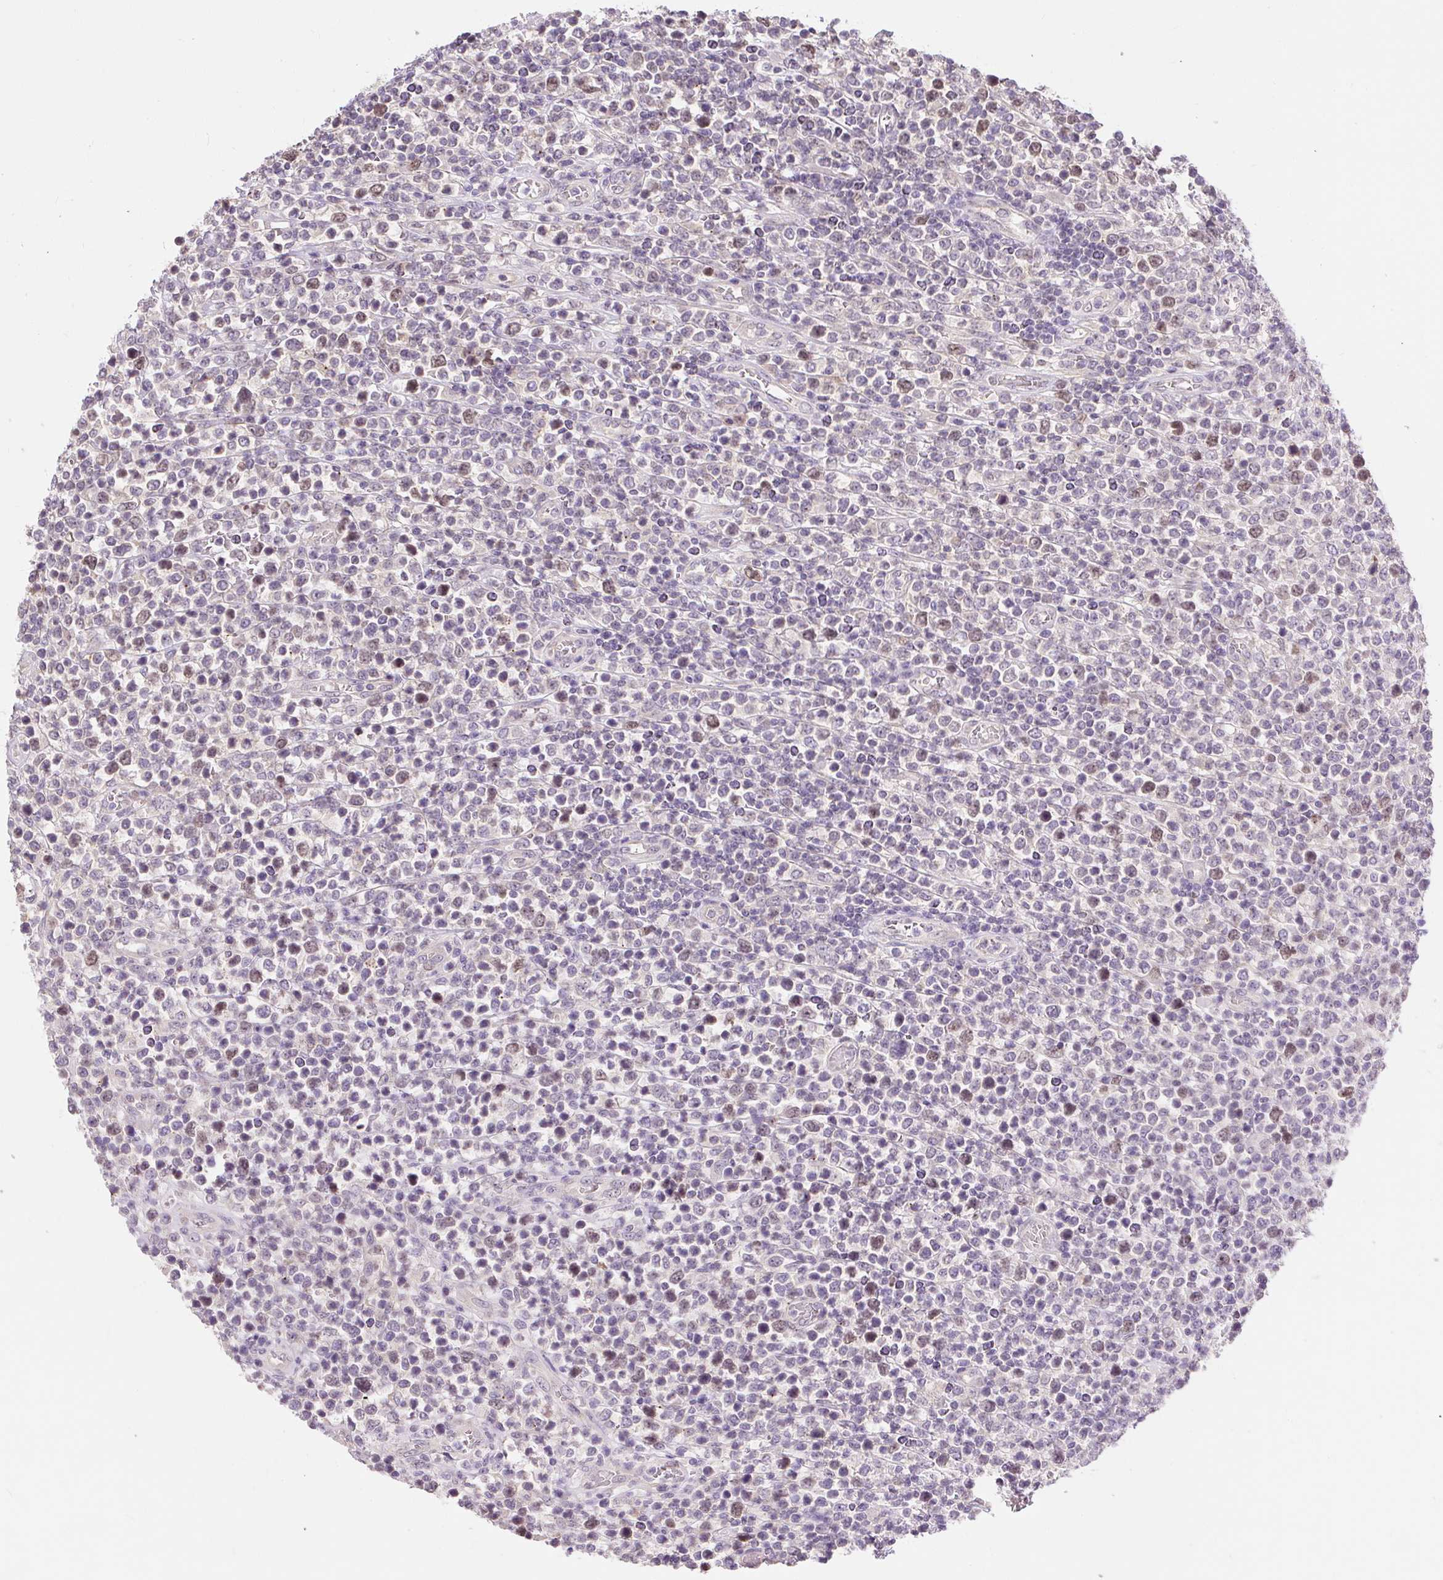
{"staining": {"intensity": "moderate", "quantity": "25%-75%", "location": "nuclear"}, "tissue": "lymphoma", "cell_type": "Tumor cells", "image_type": "cancer", "snomed": [{"axis": "morphology", "description": "Malignant lymphoma, non-Hodgkin's type, High grade"}, {"axis": "topography", "description": "Soft tissue"}], "caption": "A micrograph showing moderate nuclear positivity in approximately 25%-75% of tumor cells in malignant lymphoma, non-Hodgkin's type (high-grade), as visualized by brown immunohistochemical staining.", "gene": "RACGAP1", "patient": {"sex": "female", "age": 56}}